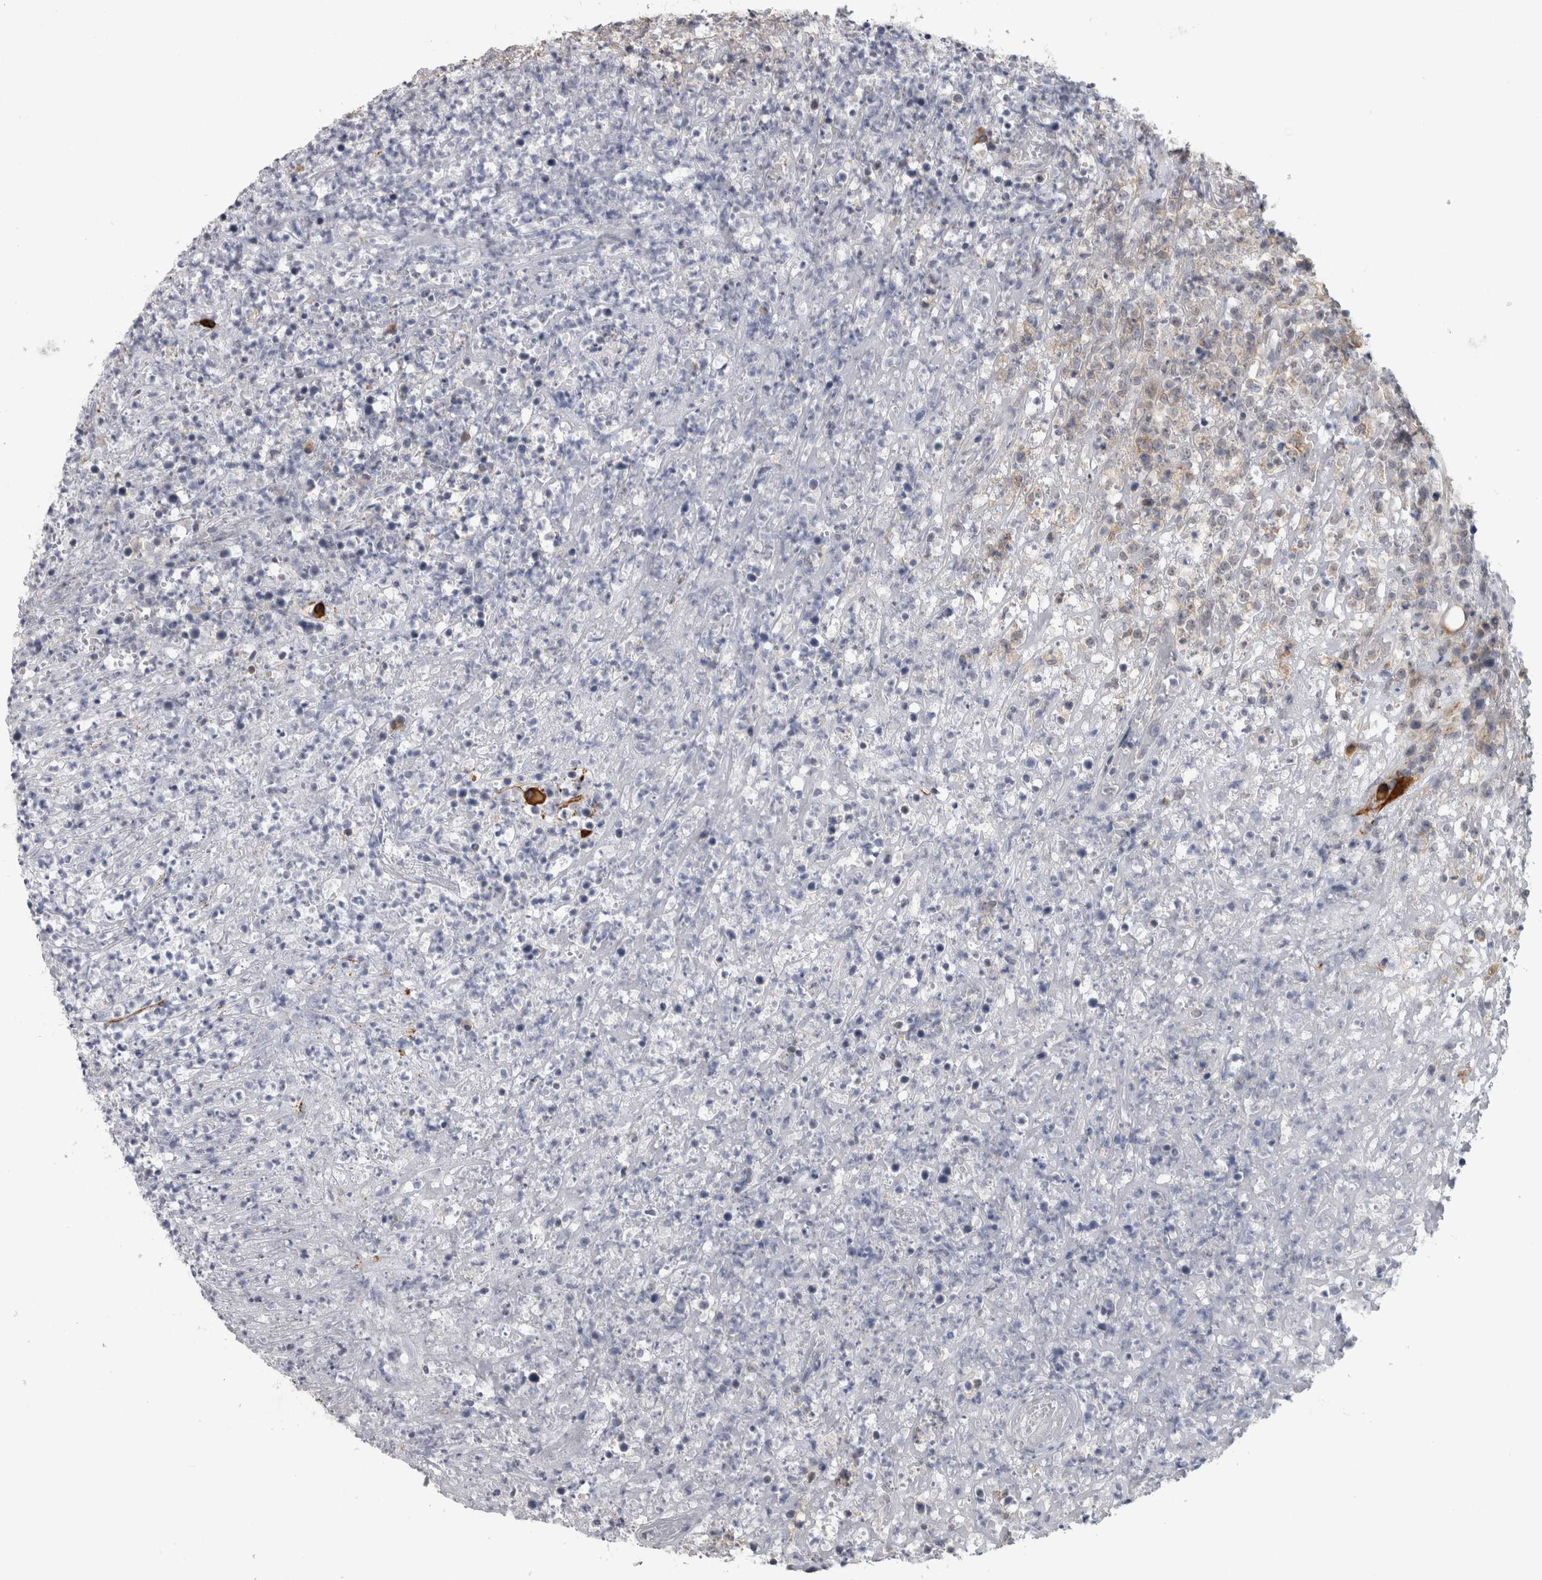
{"staining": {"intensity": "weak", "quantity": "<25%", "location": "cytoplasmic/membranous"}, "tissue": "lymphoma", "cell_type": "Tumor cells", "image_type": "cancer", "snomed": [{"axis": "morphology", "description": "Malignant lymphoma, non-Hodgkin's type, High grade"}, {"axis": "topography", "description": "Colon"}], "caption": "The immunohistochemistry histopathology image has no significant positivity in tumor cells of malignant lymphoma, non-Hodgkin's type (high-grade) tissue. (DAB immunohistochemistry (IHC) with hematoxylin counter stain).", "gene": "TMEM242", "patient": {"sex": "female", "age": 53}}